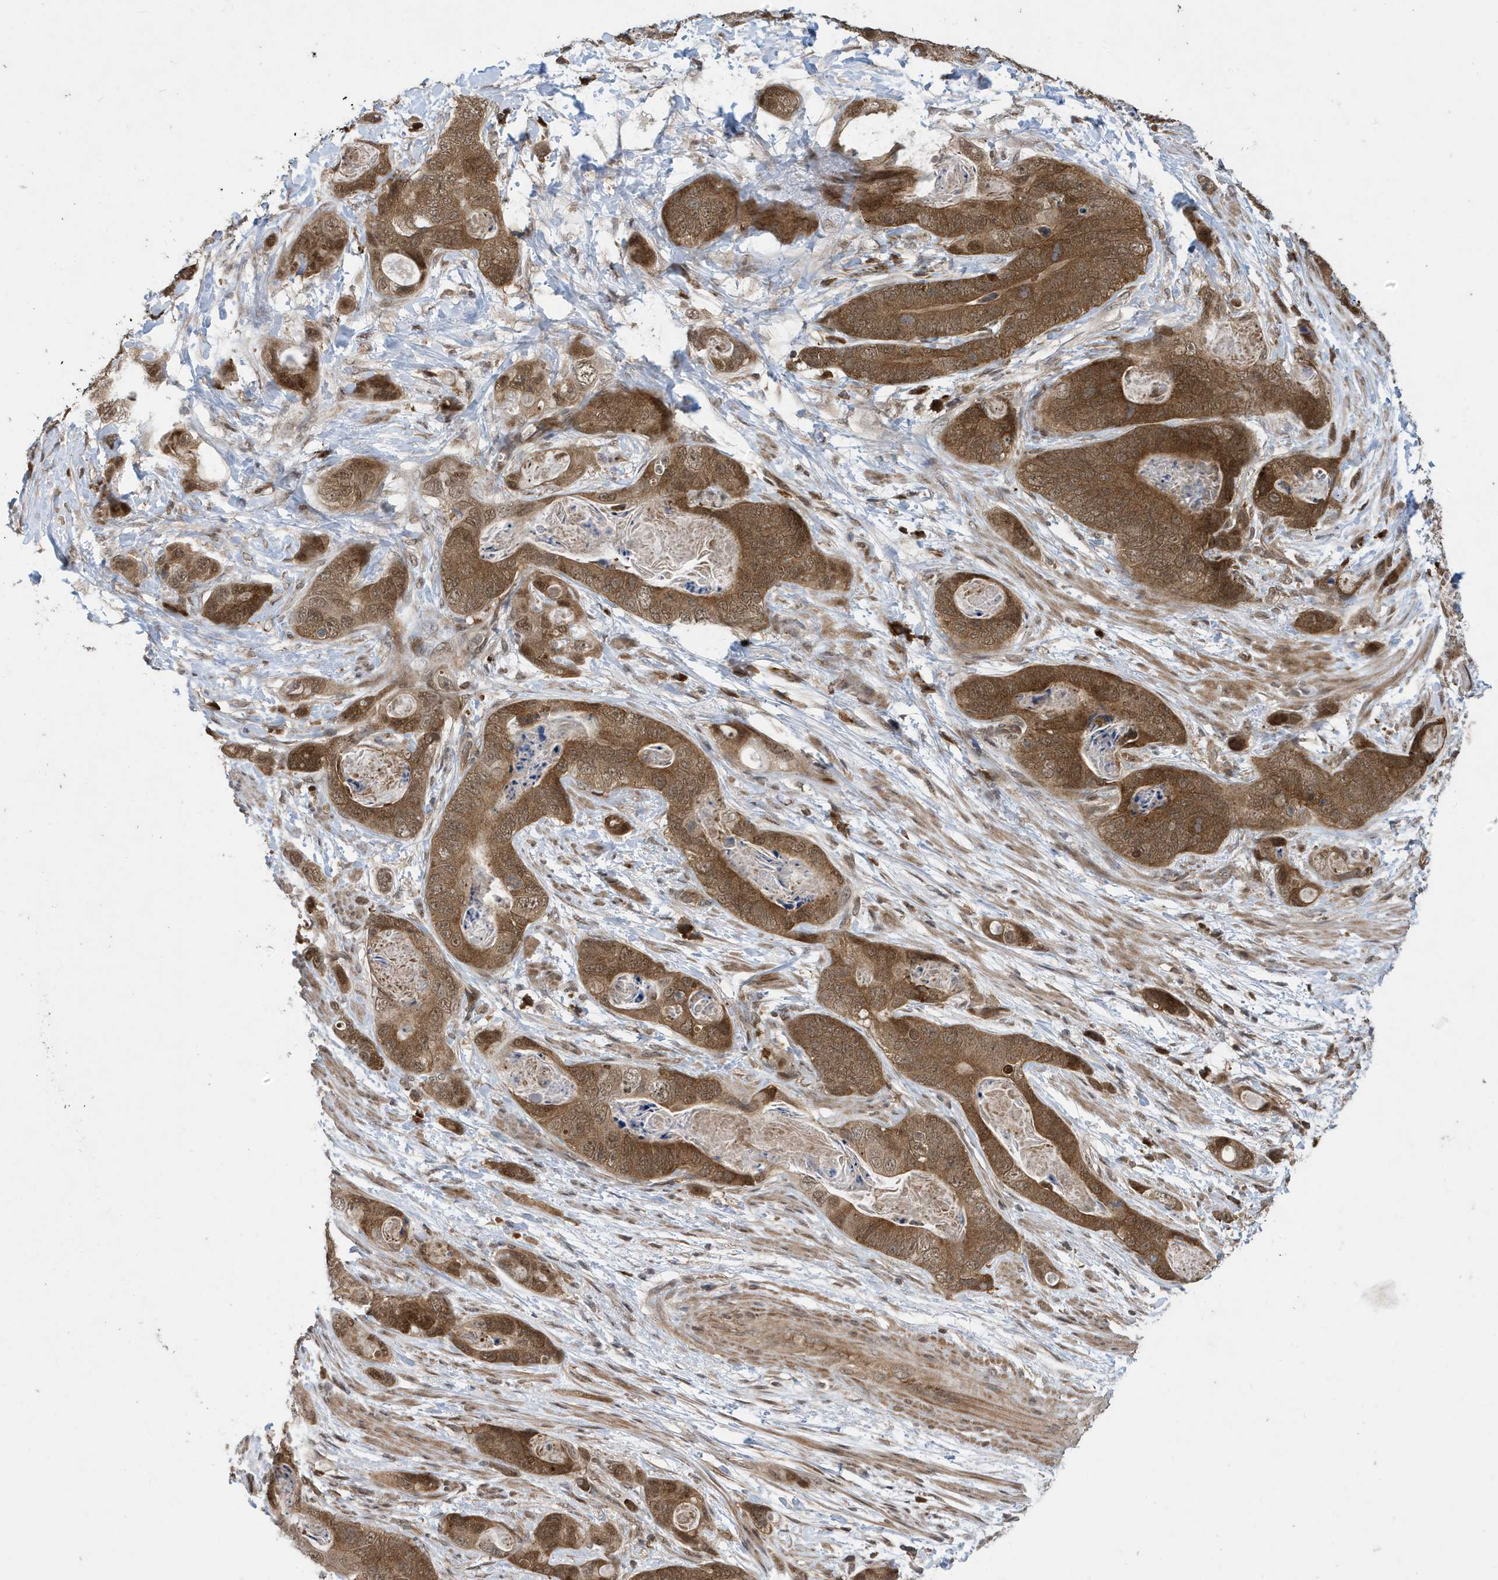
{"staining": {"intensity": "moderate", "quantity": ">75%", "location": "cytoplasmic/membranous,nuclear"}, "tissue": "stomach cancer", "cell_type": "Tumor cells", "image_type": "cancer", "snomed": [{"axis": "morphology", "description": "Adenocarcinoma, NOS"}, {"axis": "topography", "description": "Stomach"}], "caption": "Immunohistochemical staining of stomach cancer (adenocarcinoma) exhibits moderate cytoplasmic/membranous and nuclear protein expression in approximately >75% of tumor cells. (IHC, brightfield microscopy, high magnification).", "gene": "UBQLN1", "patient": {"sex": "female", "age": 89}}